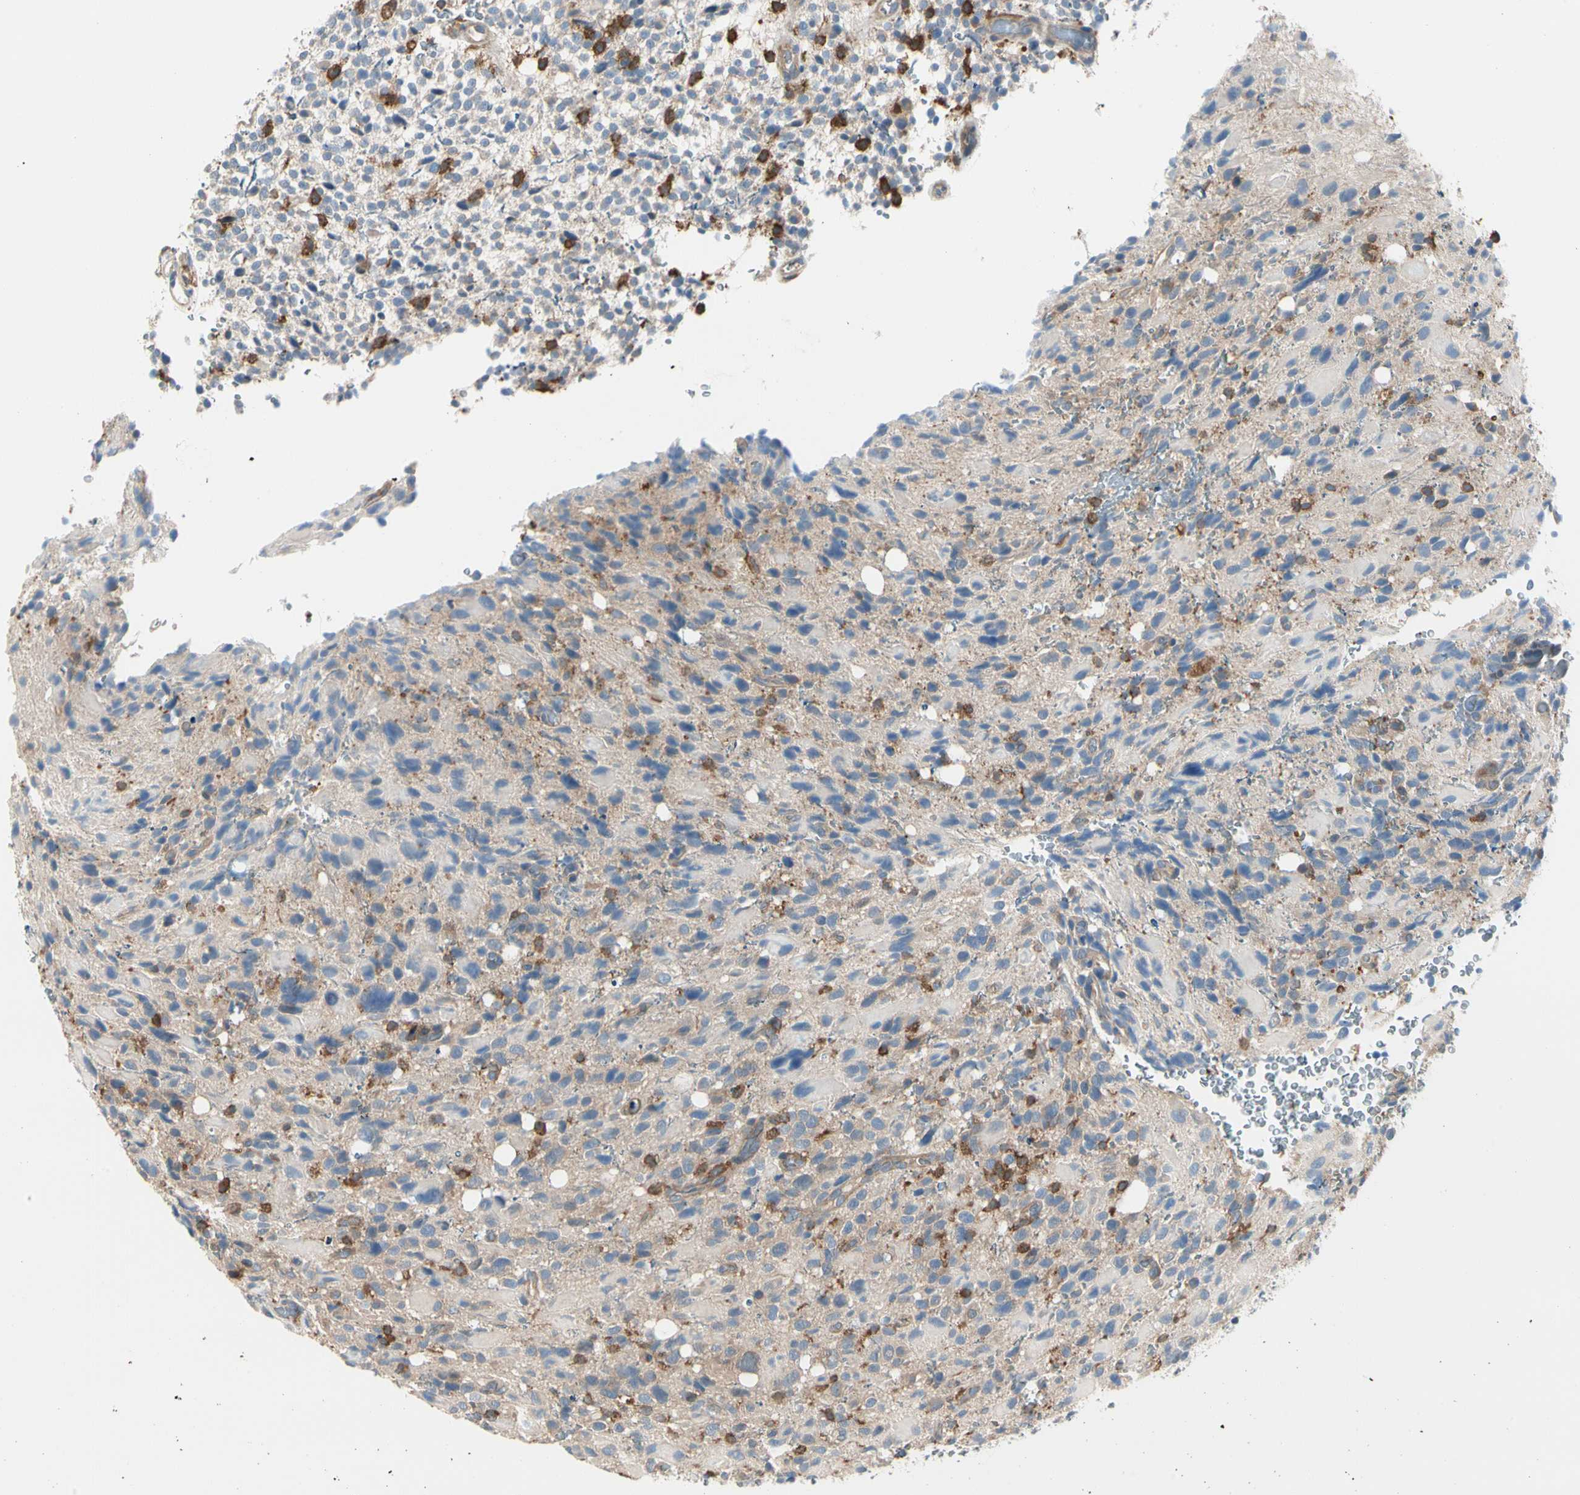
{"staining": {"intensity": "moderate", "quantity": "<25%", "location": "cytoplasmic/membranous"}, "tissue": "glioma", "cell_type": "Tumor cells", "image_type": "cancer", "snomed": [{"axis": "morphology", "description": "Glioma, malignant, High grade"}, {"axis": "topography", "description": "Brain"}], "caption": "Immunohistochemical staining of human malignant high-grade glioma reveals moderate cytoplasmic/membranous protein expression in approximately <25% of tumor cells.", "gene": "CAPZA2", "patient": {"sex": "male", "age": 48}}